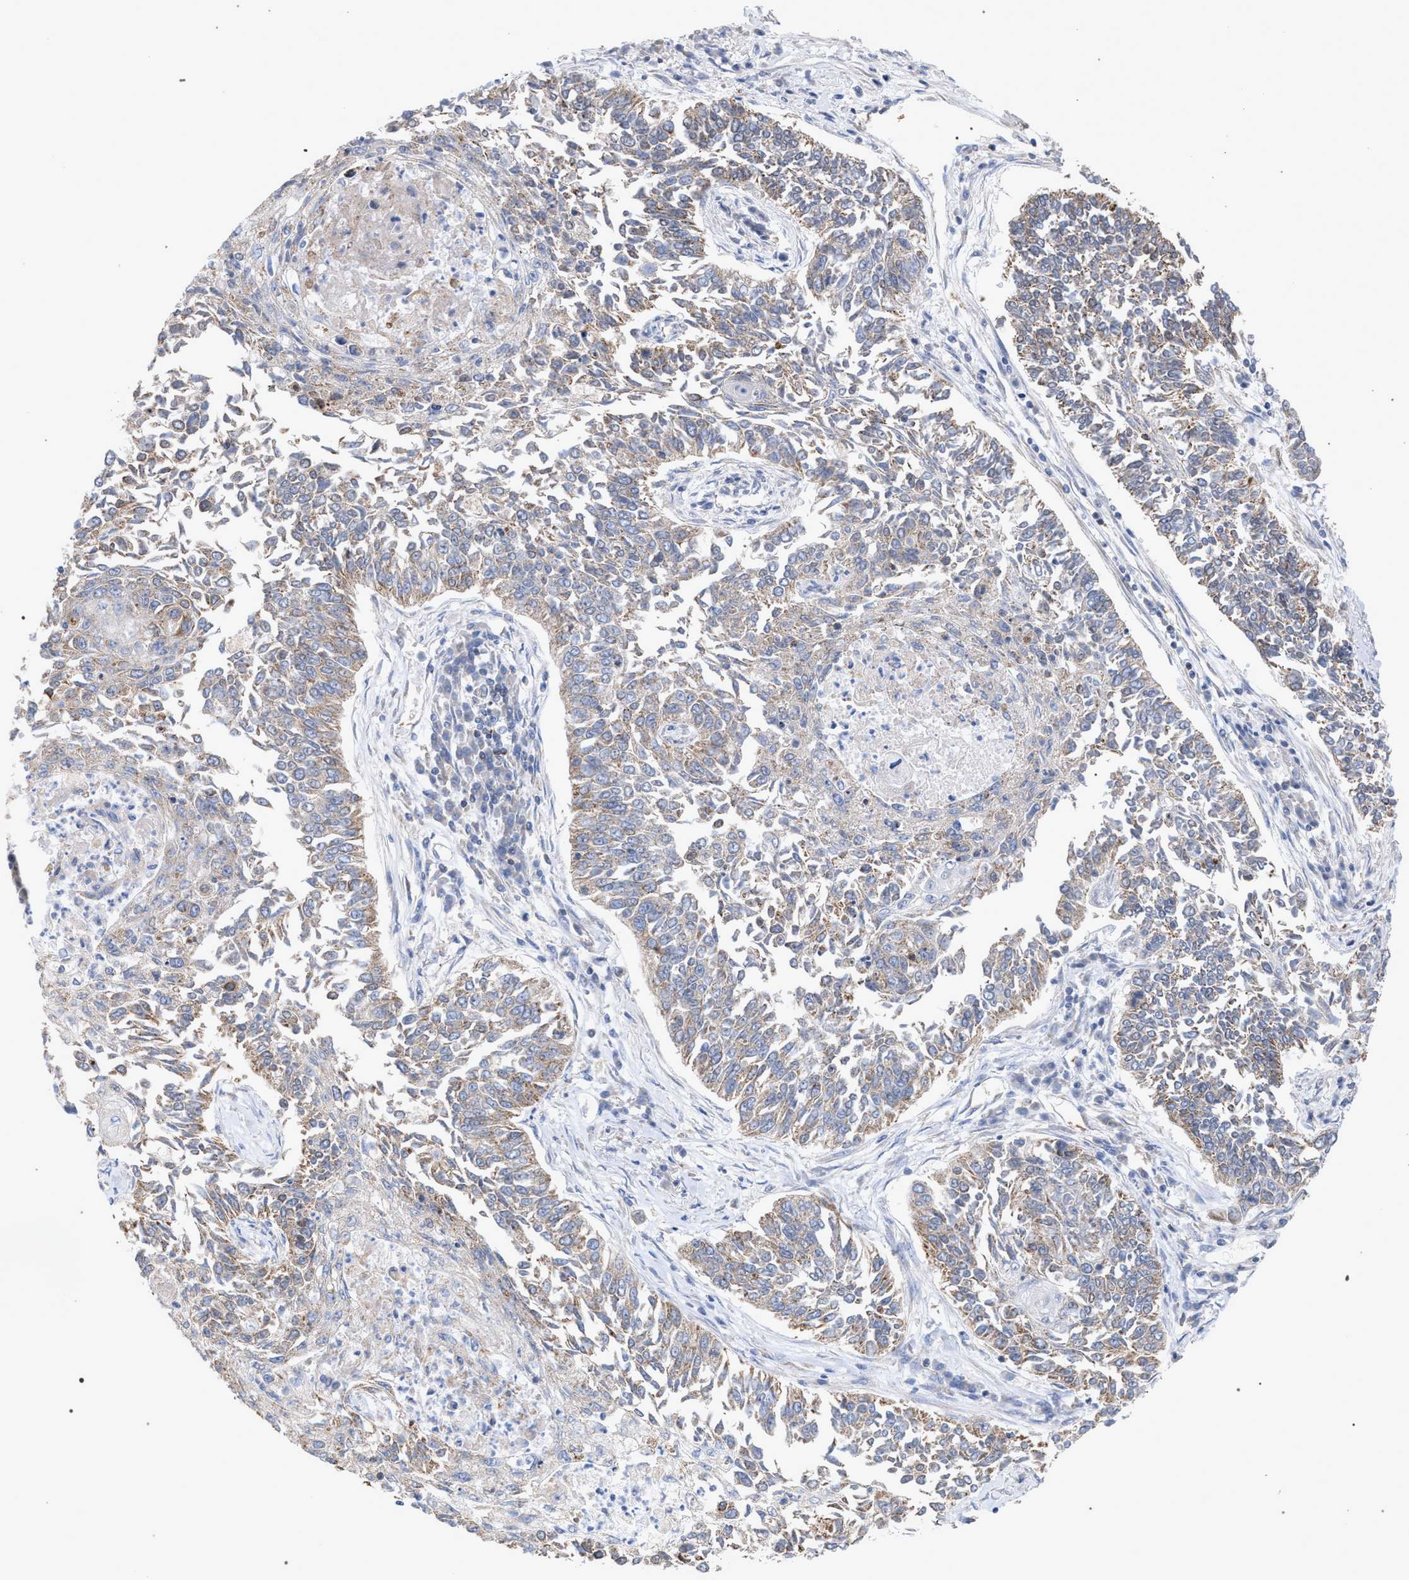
{"staining": {"intensity": "moderate", "quantity": ">75%", "location": "cytoplasmic/membranous"}, "tissue": "lung cancer", "cell_type": "Tumor cells", "image_type": "cancer", "snomed": [{"axis": "morphology", "description": "Normal tissue, NOS"}, {"axis": "morphology", "description": "Squamous cell carcinoma, NOS"}, {"axis": "topography", "description": "Cartilage tissue"}, {"axis": "topography", "description": "Bronchus"}, {"axis": "topography", "description": "Lung"}], "caption": "Brown immunohistochemical staining in human lung squamous cell carcinoma demonstrates moderate cytoplasmic/membranous expression in about >75% of tumor cells.", "gene": "ECI2", "patient": {"sex": "female", "age": 49}}